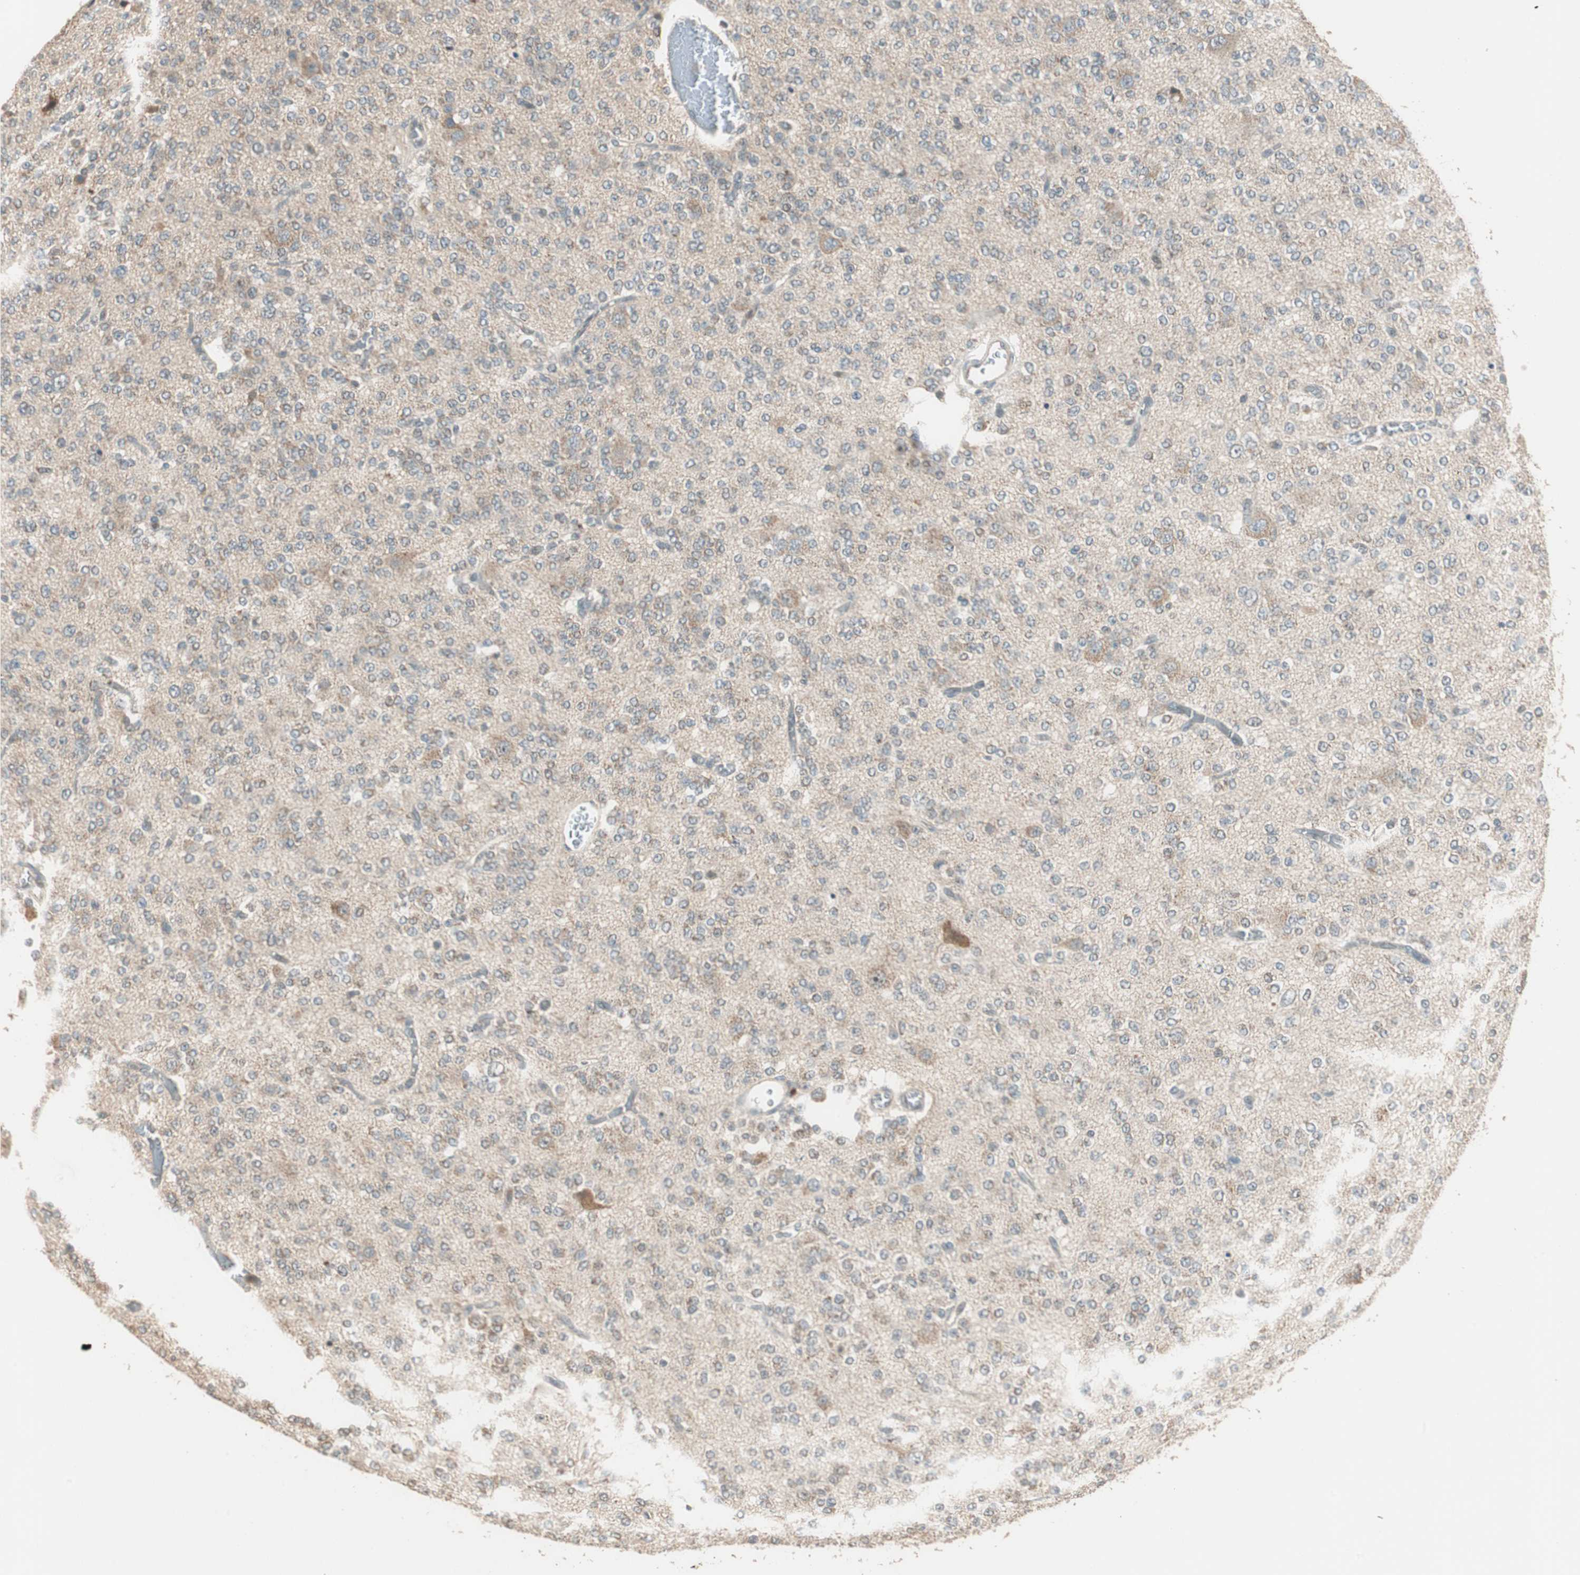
{"staining": {"intensity": "negative", "quantity": "none", "location": "none"}, "tissue": "glioma", "cell_type": "Tumor cells", "image_type": "cancer", "snomed": [{"axis": "morphology", "description": "Glioma, malignant, Low grade"}, {"axis": "topography", "description": "Brain"}], "caption": "Immunohistochemical staining of glioma reveals no significant positivity in tumor cells.", "gene": "TRIM21", "patient": {"sex": "male", "age": 38}}